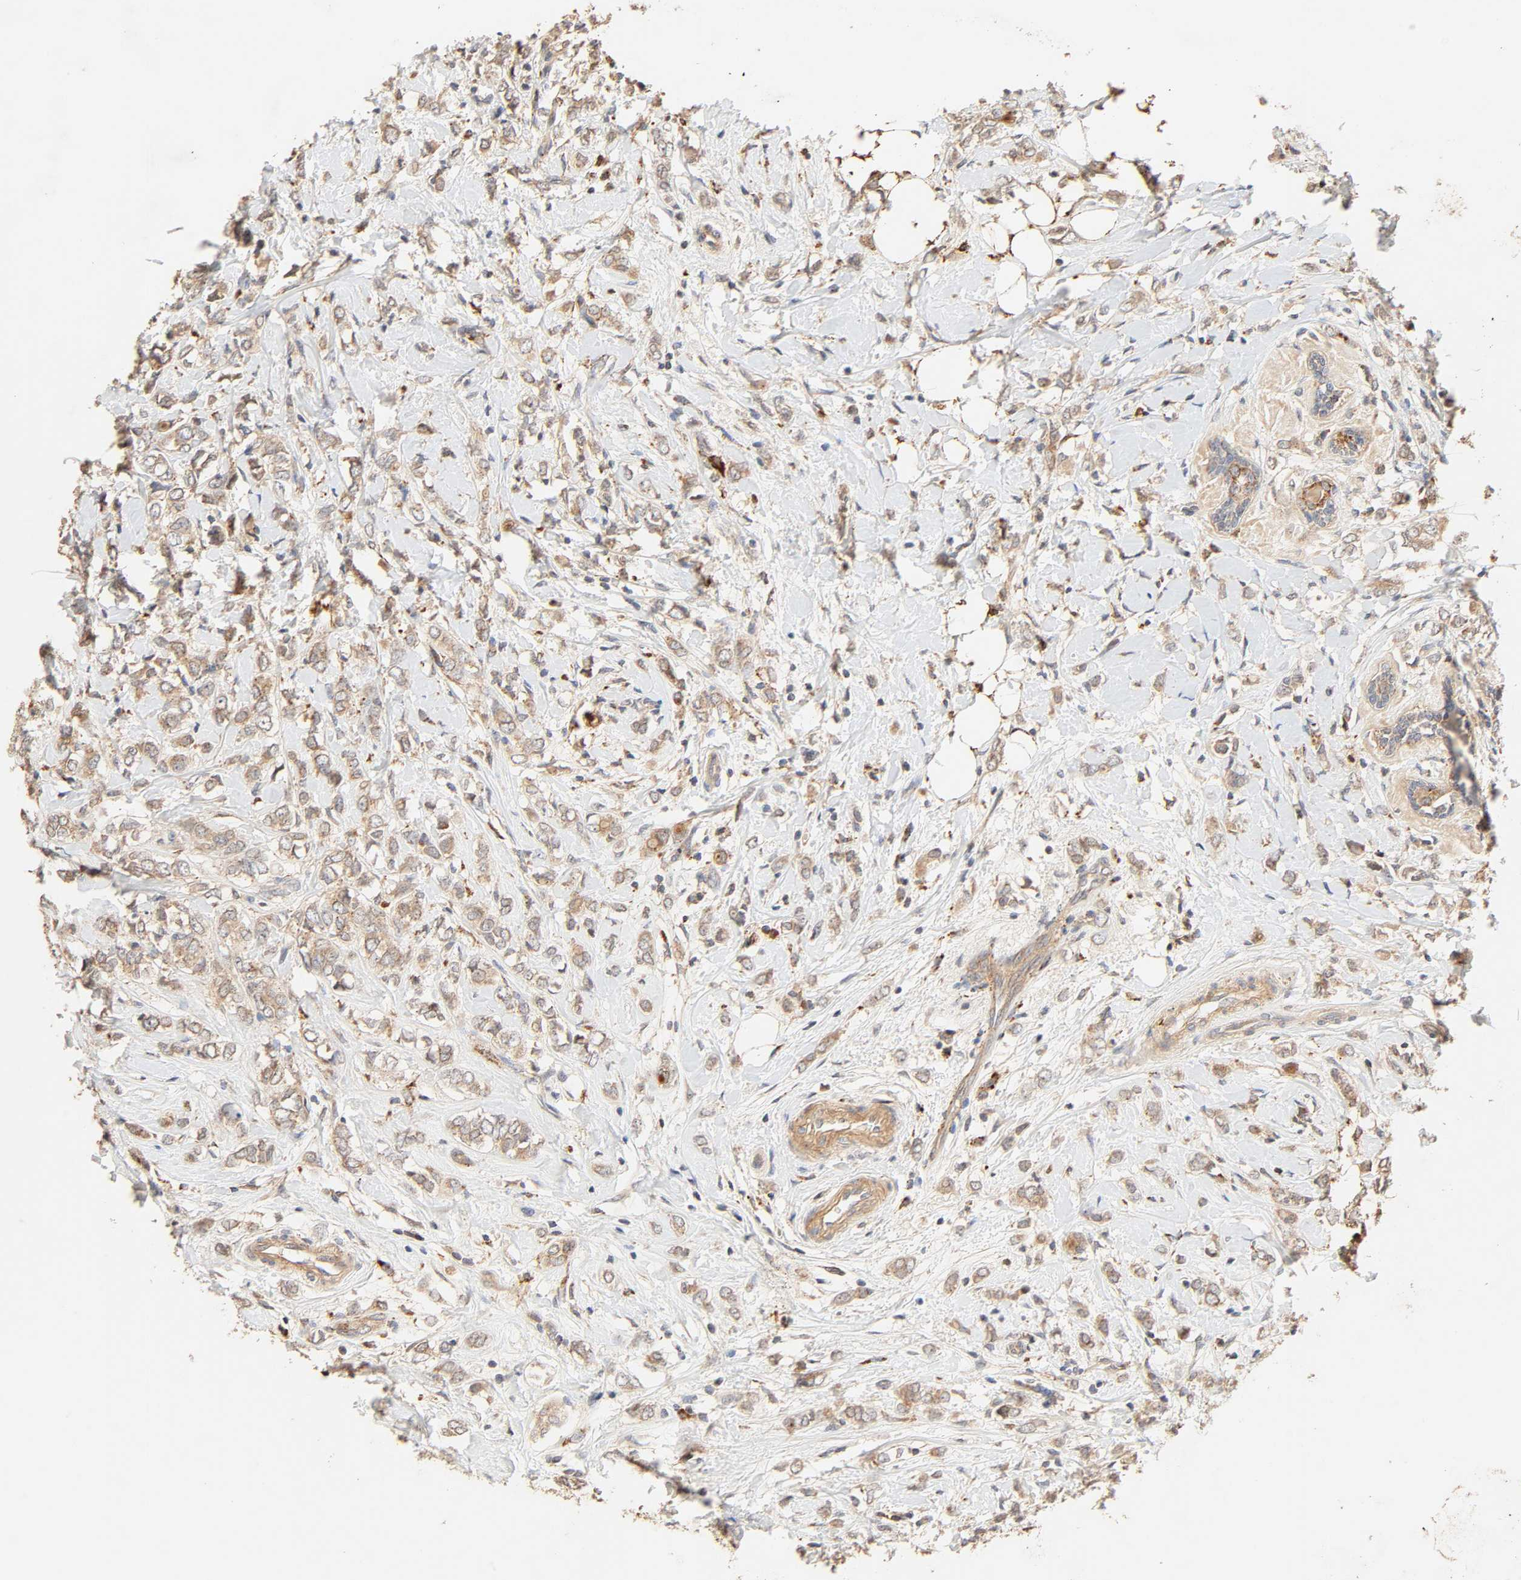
{"staining": {"intensity": "moderate", "quantity": ">75%", "location": "cytoplasmic/membranous"}, "tissue": "breast cancer", "cell_type": "Tumor cells", "image_type": "cancer", "snomed": [{"axis": "morphology", "description": "Normal tissue, NOS"}, {"axis": "morphology", "description": "Lobular carcinoma"}, {"axis": "topography", "description": "Breast"}], "caption": "Human breast cancer stained for a protein (brown) reveals moderate cytoplasmic/membranous positive staining in approximately >75% of tumor cells.", "gene": "MAPK6", "patient": {"sex": "female", "age": 47}}